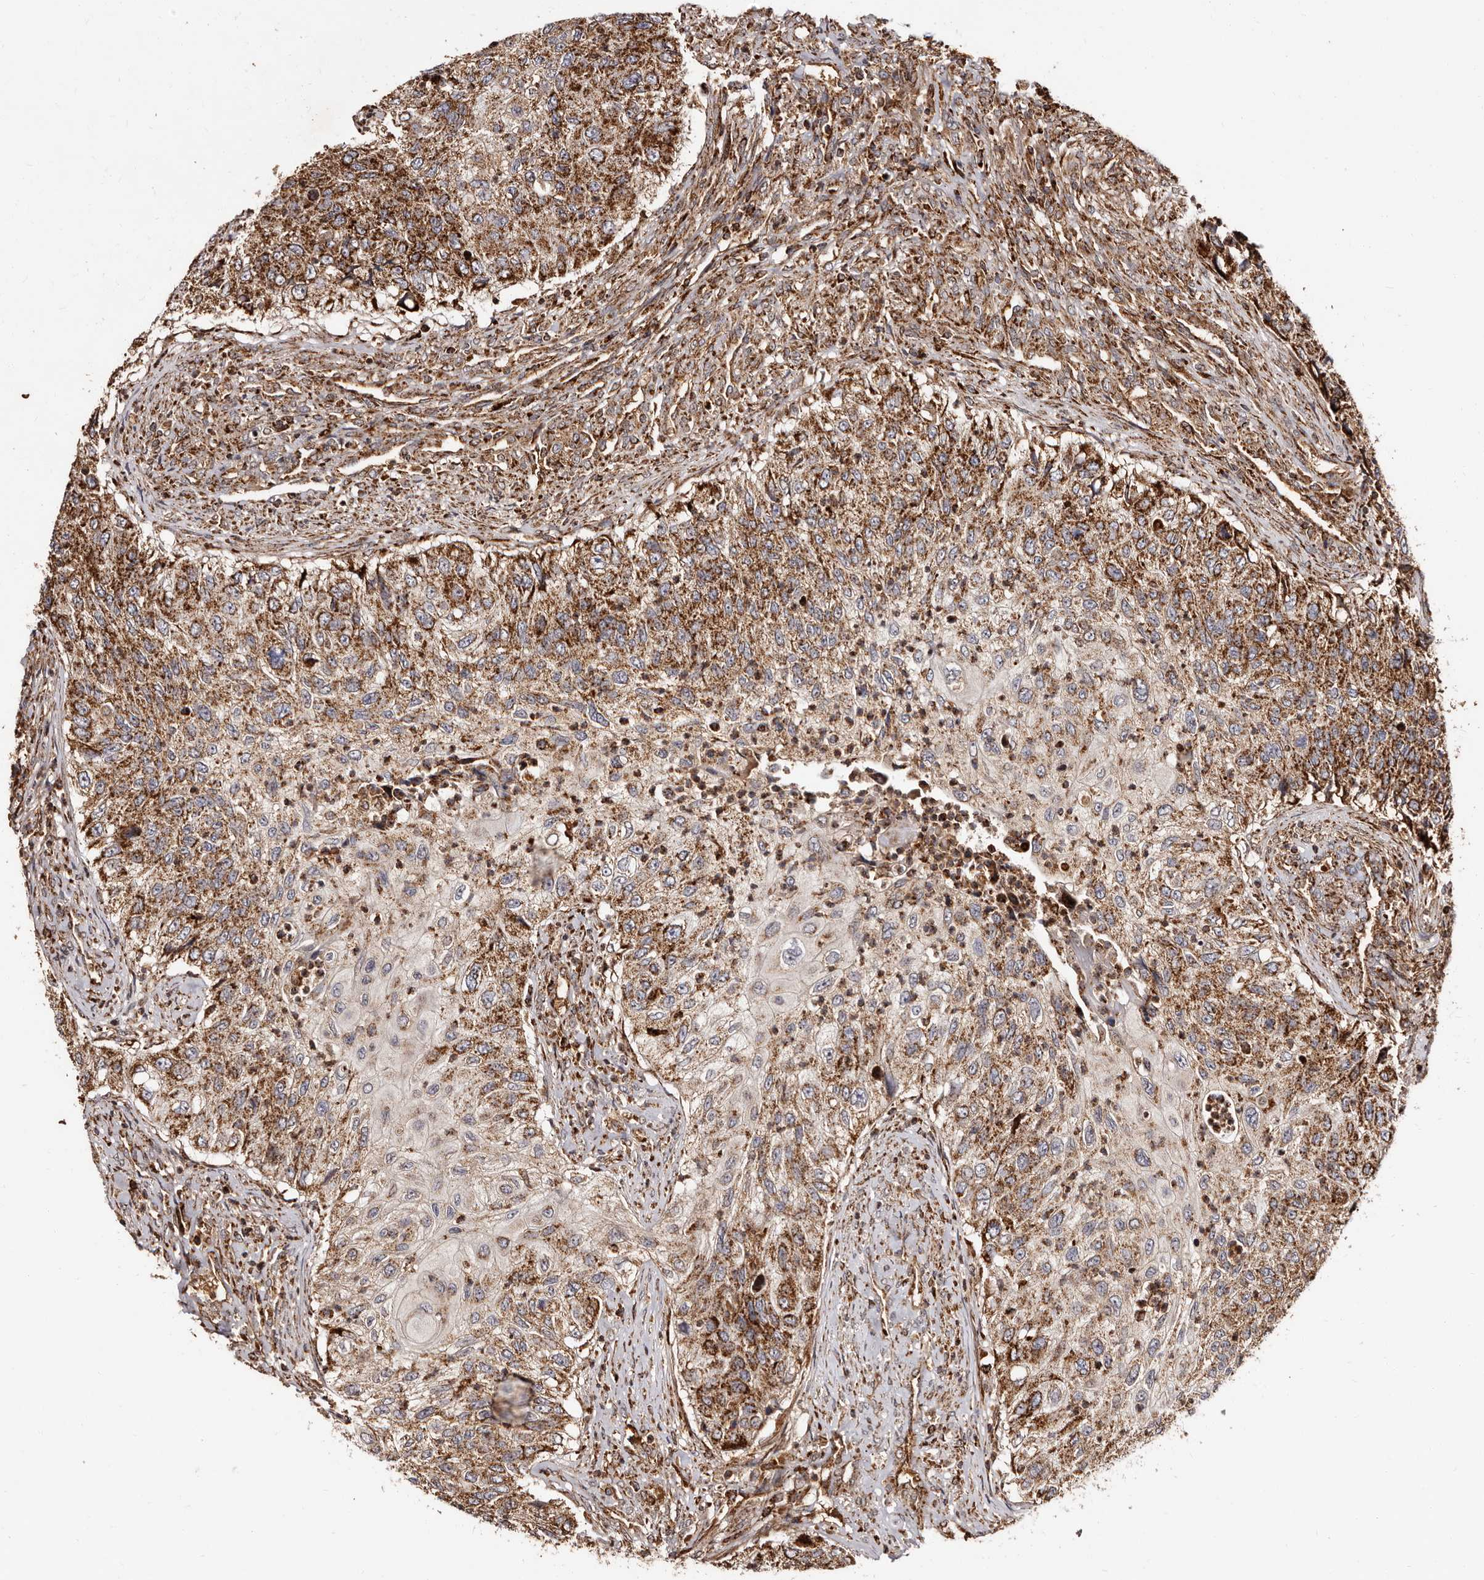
{"staining": {"intensity": "strong", "quantity": ">75%", "location": "cytoplasmic/membranous"}, "tissue": "urothelial cancer", "cell_type": "Tumor cells", "image_type": "cancer", "snomed": [{"axis": "morphology", "description": "Urothelial carcinoma, High grade"}, {"axis": "topography", "description": "Urinary bladder"}], "caption": "High-grade urothelial carcinoma stained with a protein marker demonstrates strong staining in tumor cells.", "gene": "BAX", "patient": {"sex": "female", "age": 60}}